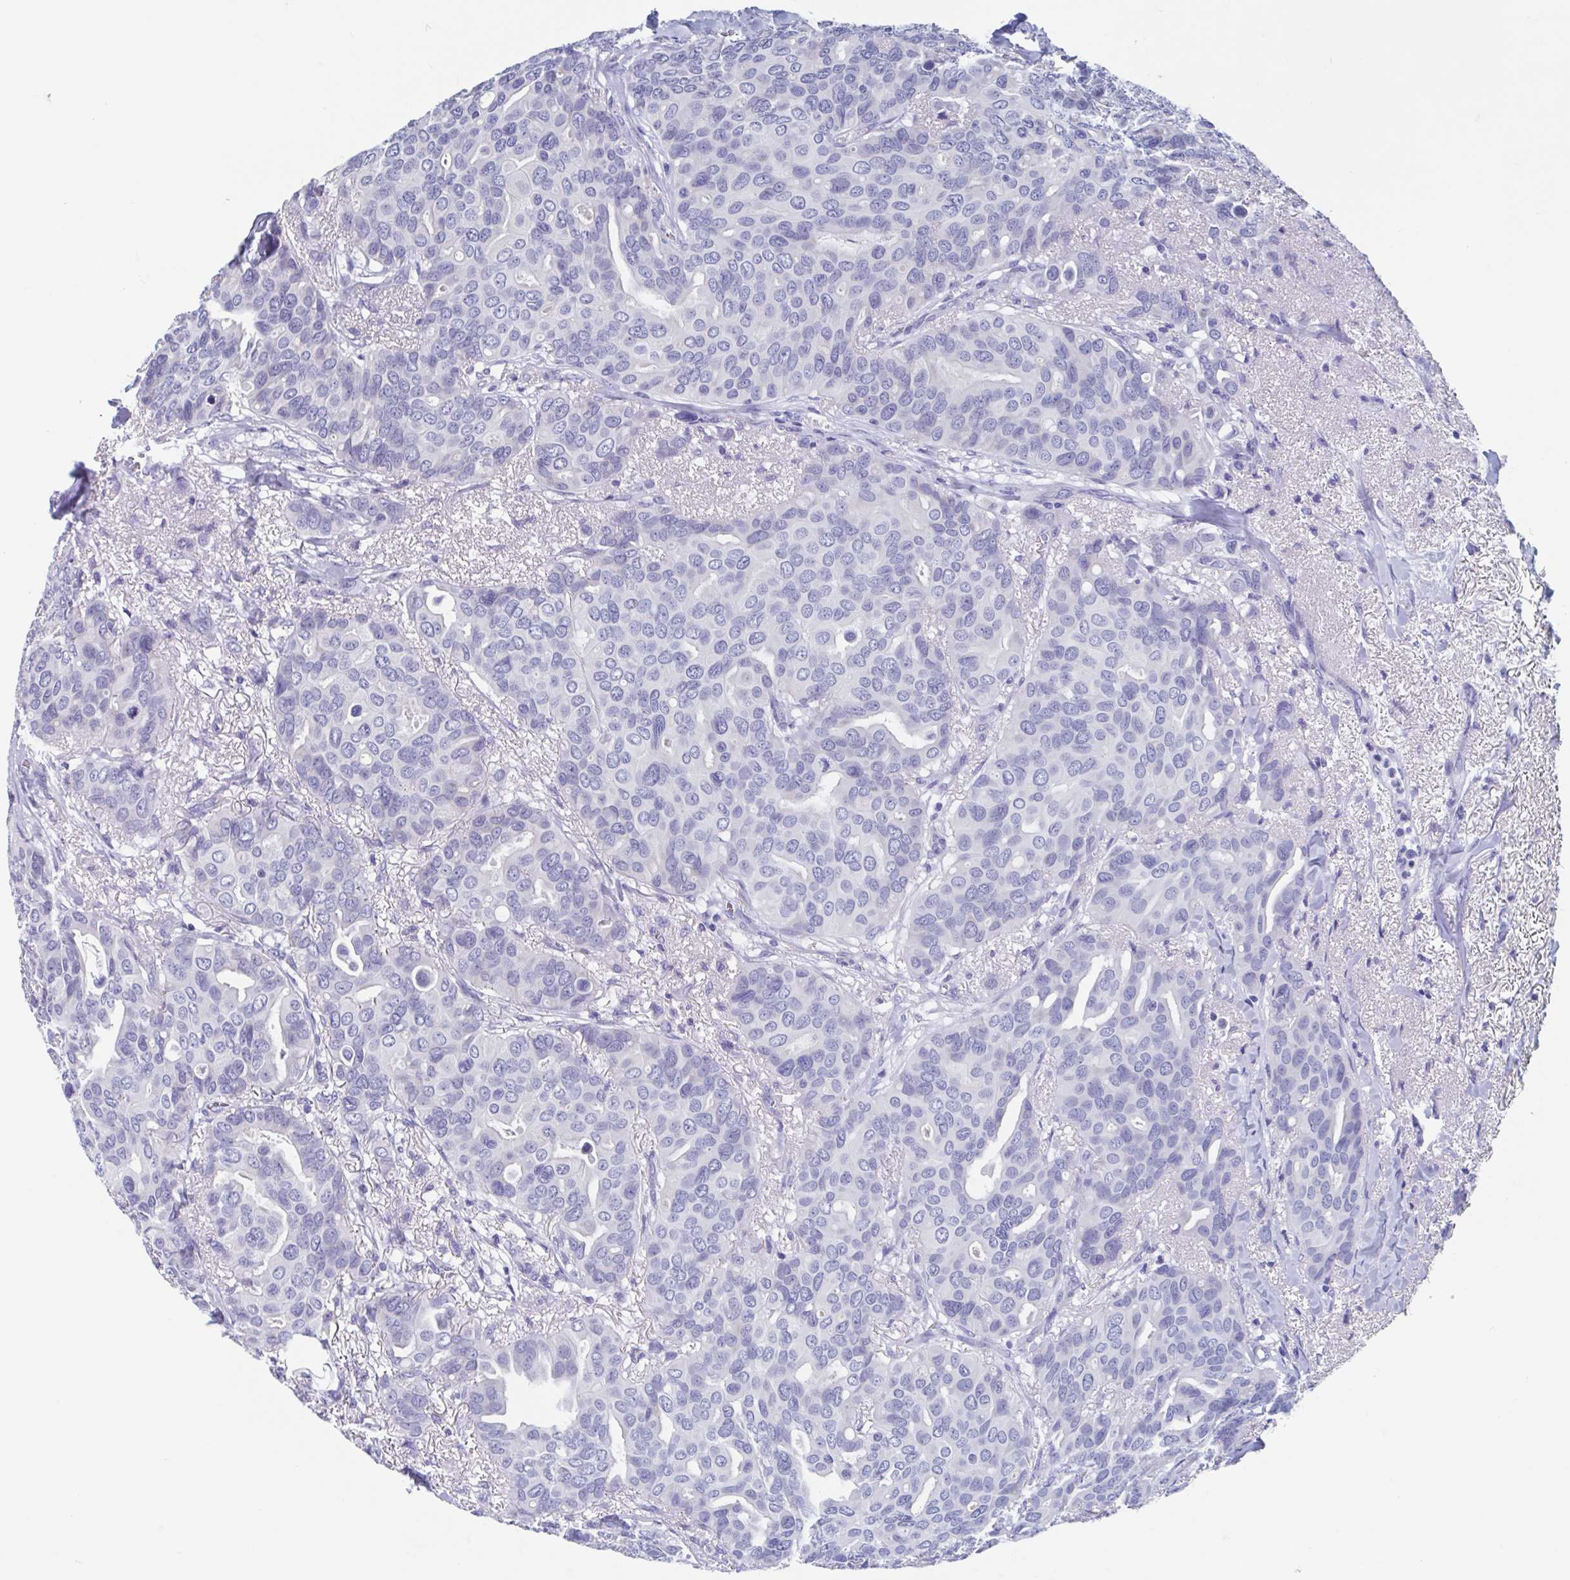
{"staining": {"intensity": "negative", "quantity": "none", "location": "none"}, "tissue": "breast cancer", "cell_type": "Tumor cells", "image_type": "cancer", "snomed": [{"axis": "morphology", "description": "Duct carcinoma"}, {"axis": "topography", "description": "Breast"}], "caption": "Image shows no significant protein expression in tumor cells of infiltrating ductal carcinoma (breast). (DAB immunohistochemistry with hematoxylin counter stain).", "gene": "SHCBP1L", "patient": {"sex": "female", "age": 54}}